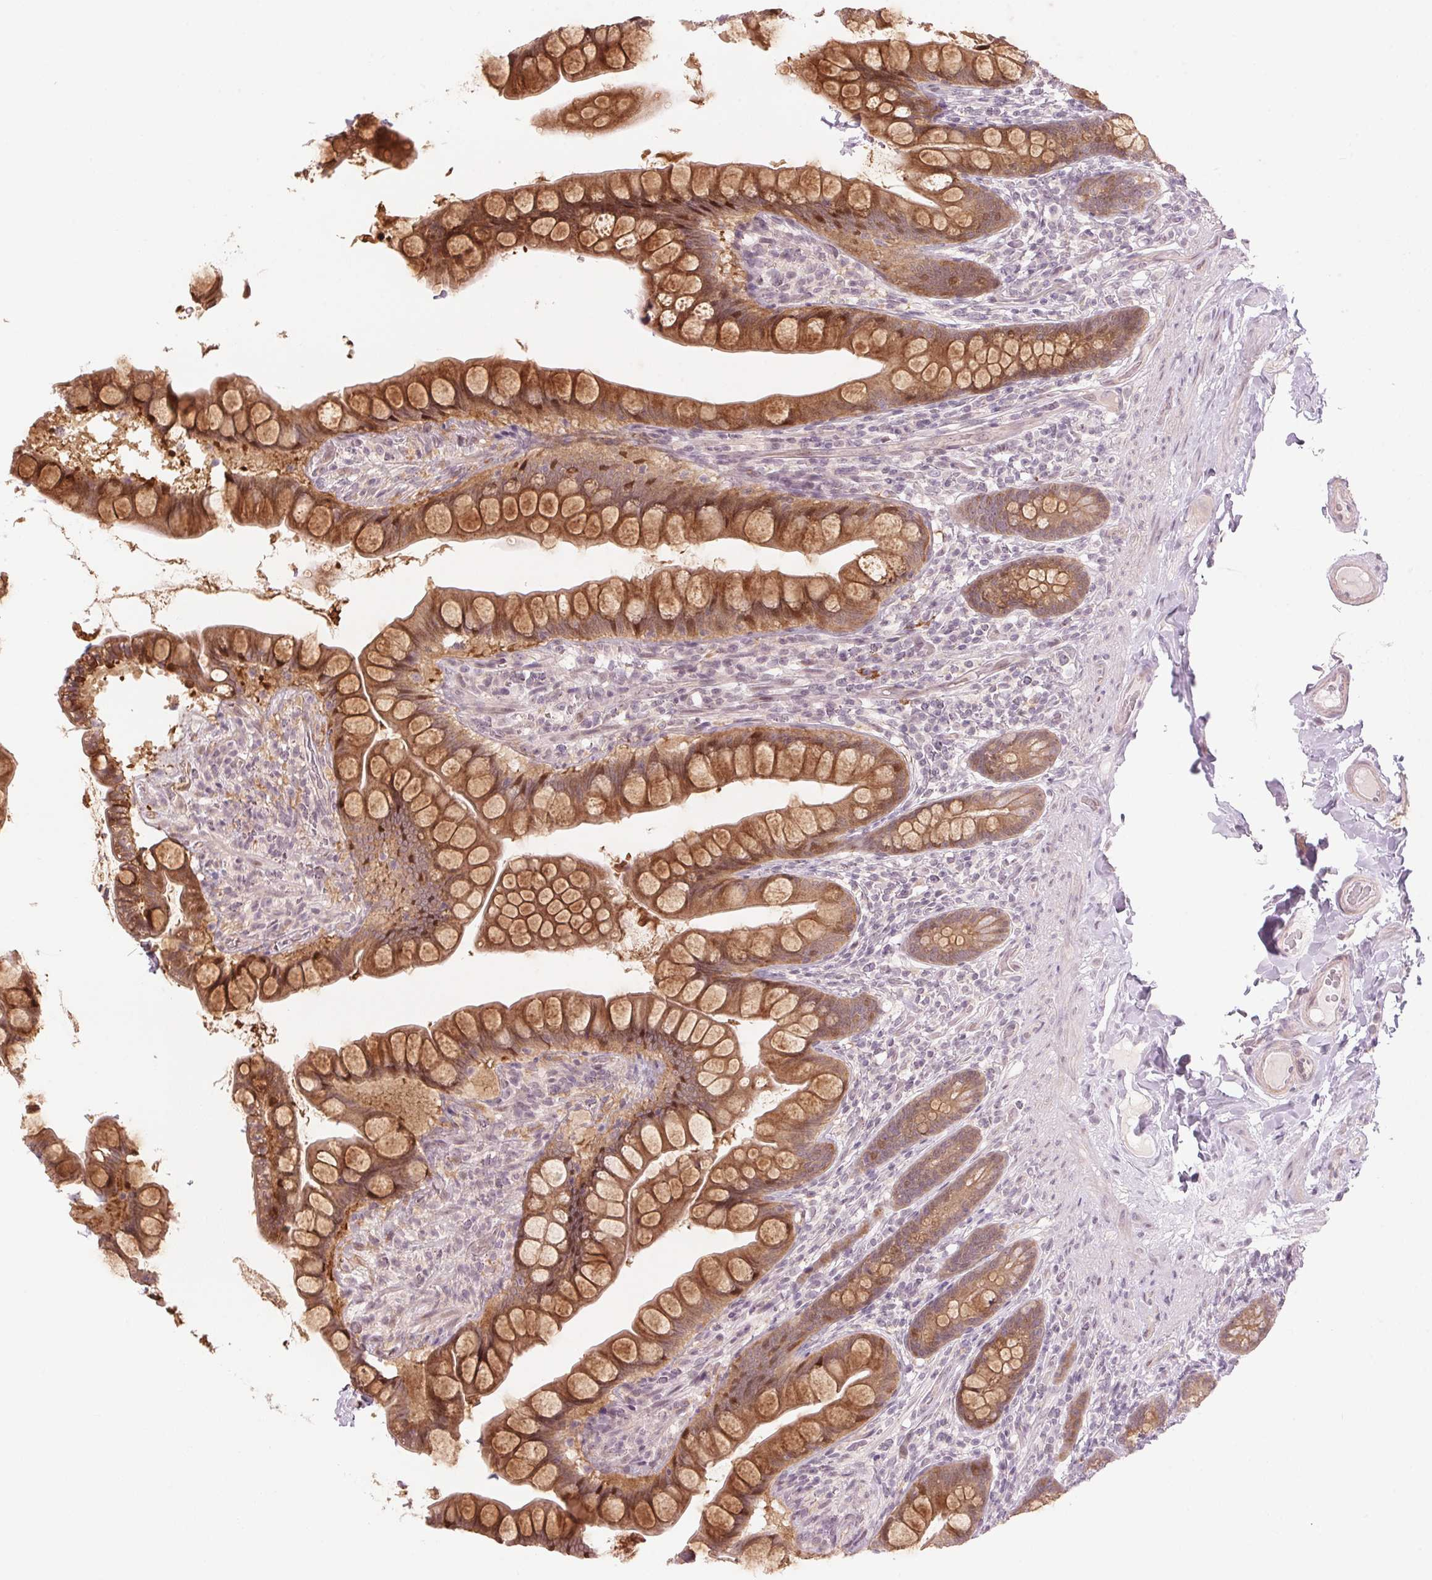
{"staining": {"intensity": "strong", "quantity": "25%-75%", "location": "cytoplasmic/membranous"}, "tissue": "small intestine", "cell_type": "Glandular cells", "image_type": "normal", "snomed": [{"axis": "morphology", "description": "Normal tissue, NOS"}, {"axis": "topography", "description": "Small intestine"}], "caption": "The micrograph reveals staining of unremarkable small intestine, revealing strong cytoplasmic/membranous protein staining (brown color) within glandular cells. The staining is performed using DAB (3,3'-diaminobenzidine) brown chromogen to label protein expression. The nuclei are counter-stained blue using hematoxylin.", "gene": "TMED6", "patient": {"sex": "male", "age": 70}}